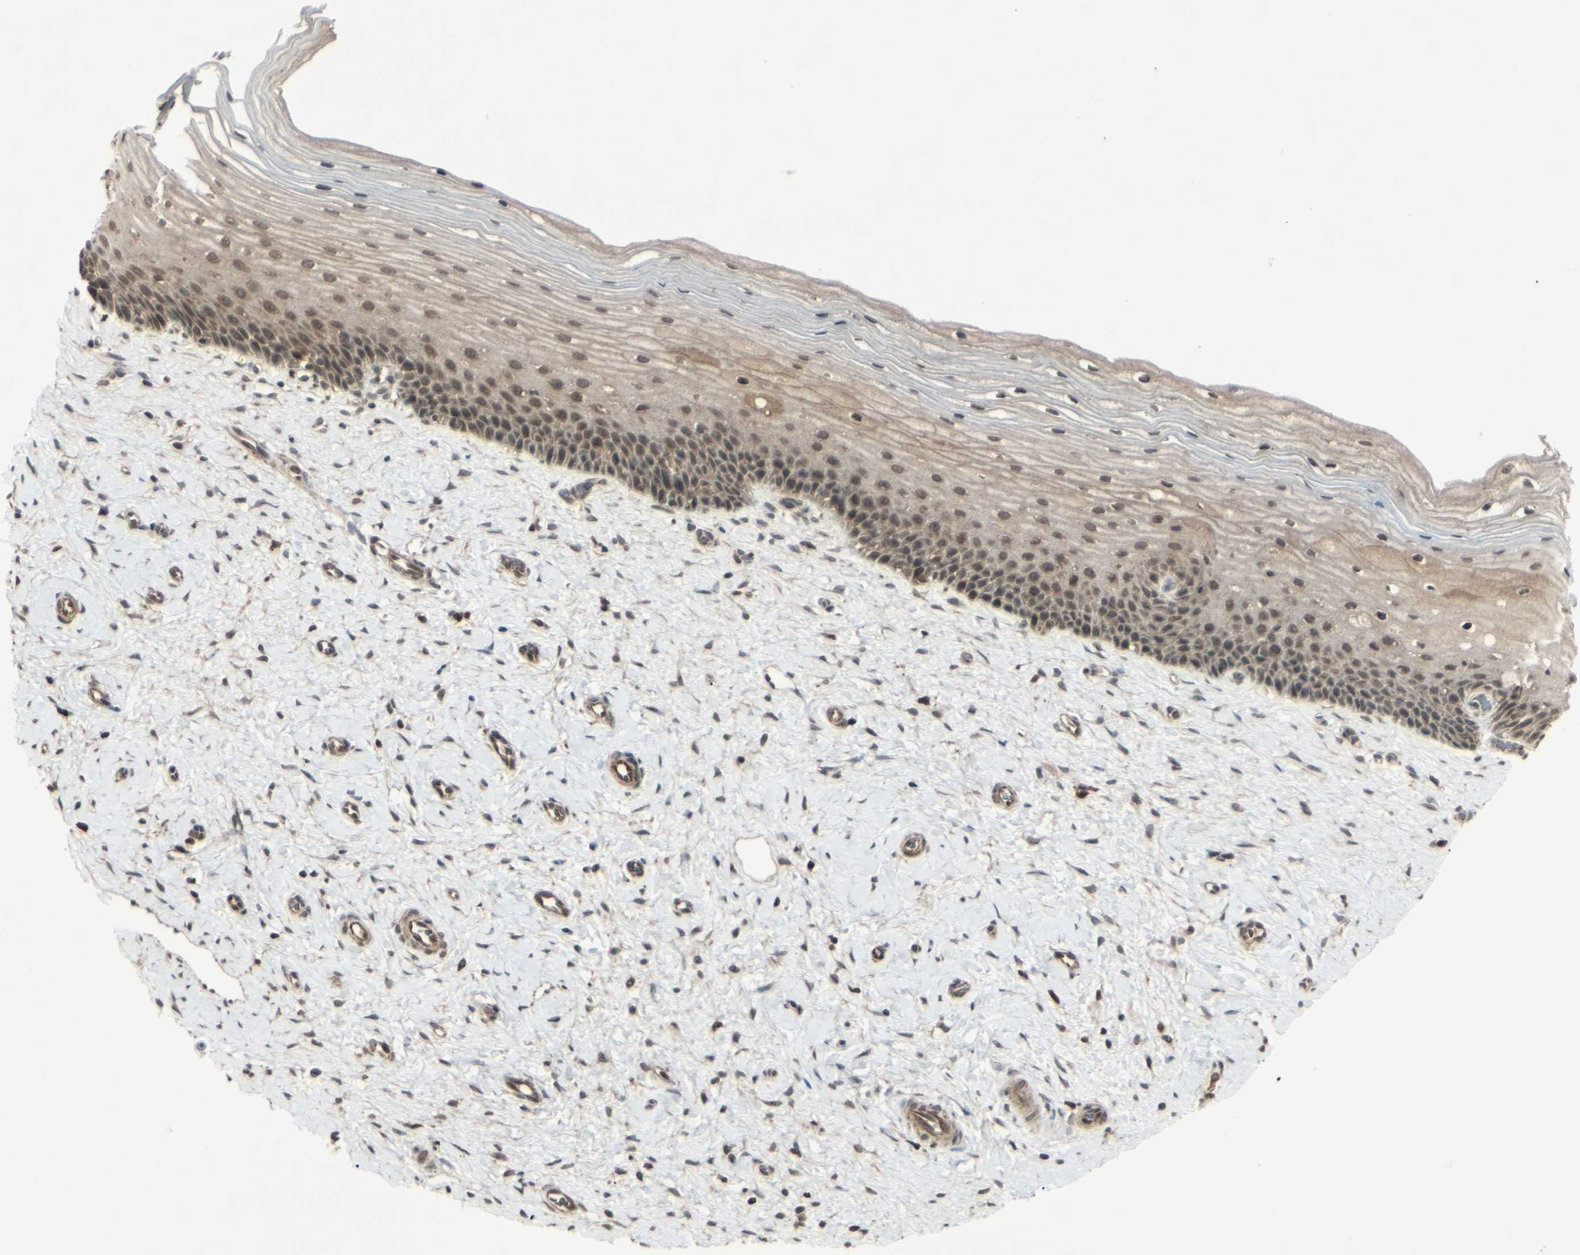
{"staining": {"intensity": "moderate", "quantity": ">75%", "location": "cytoplasmic/membranous,nuclear"}, "tissue": "cervix", "cell_type": "Glandular cells", "image_type": "normal", "snomed": [{"axis": "morphology", "description": "Normal tissue, NOS"}, {"axis": "topography", "description": "Cervix"}], "caption": "IHC micrograph of unremarkable cervix: human cervix stained using IHC exhibits medium levels of moderate protein expression localized specifically in the cytoplasmic/membranous,nuclear of glandular cells, appearing as a cytoplasmic/membranous,nuclear brown color.", "gene": "BLNK", "patient": {"sex": "female", "age": 39}}